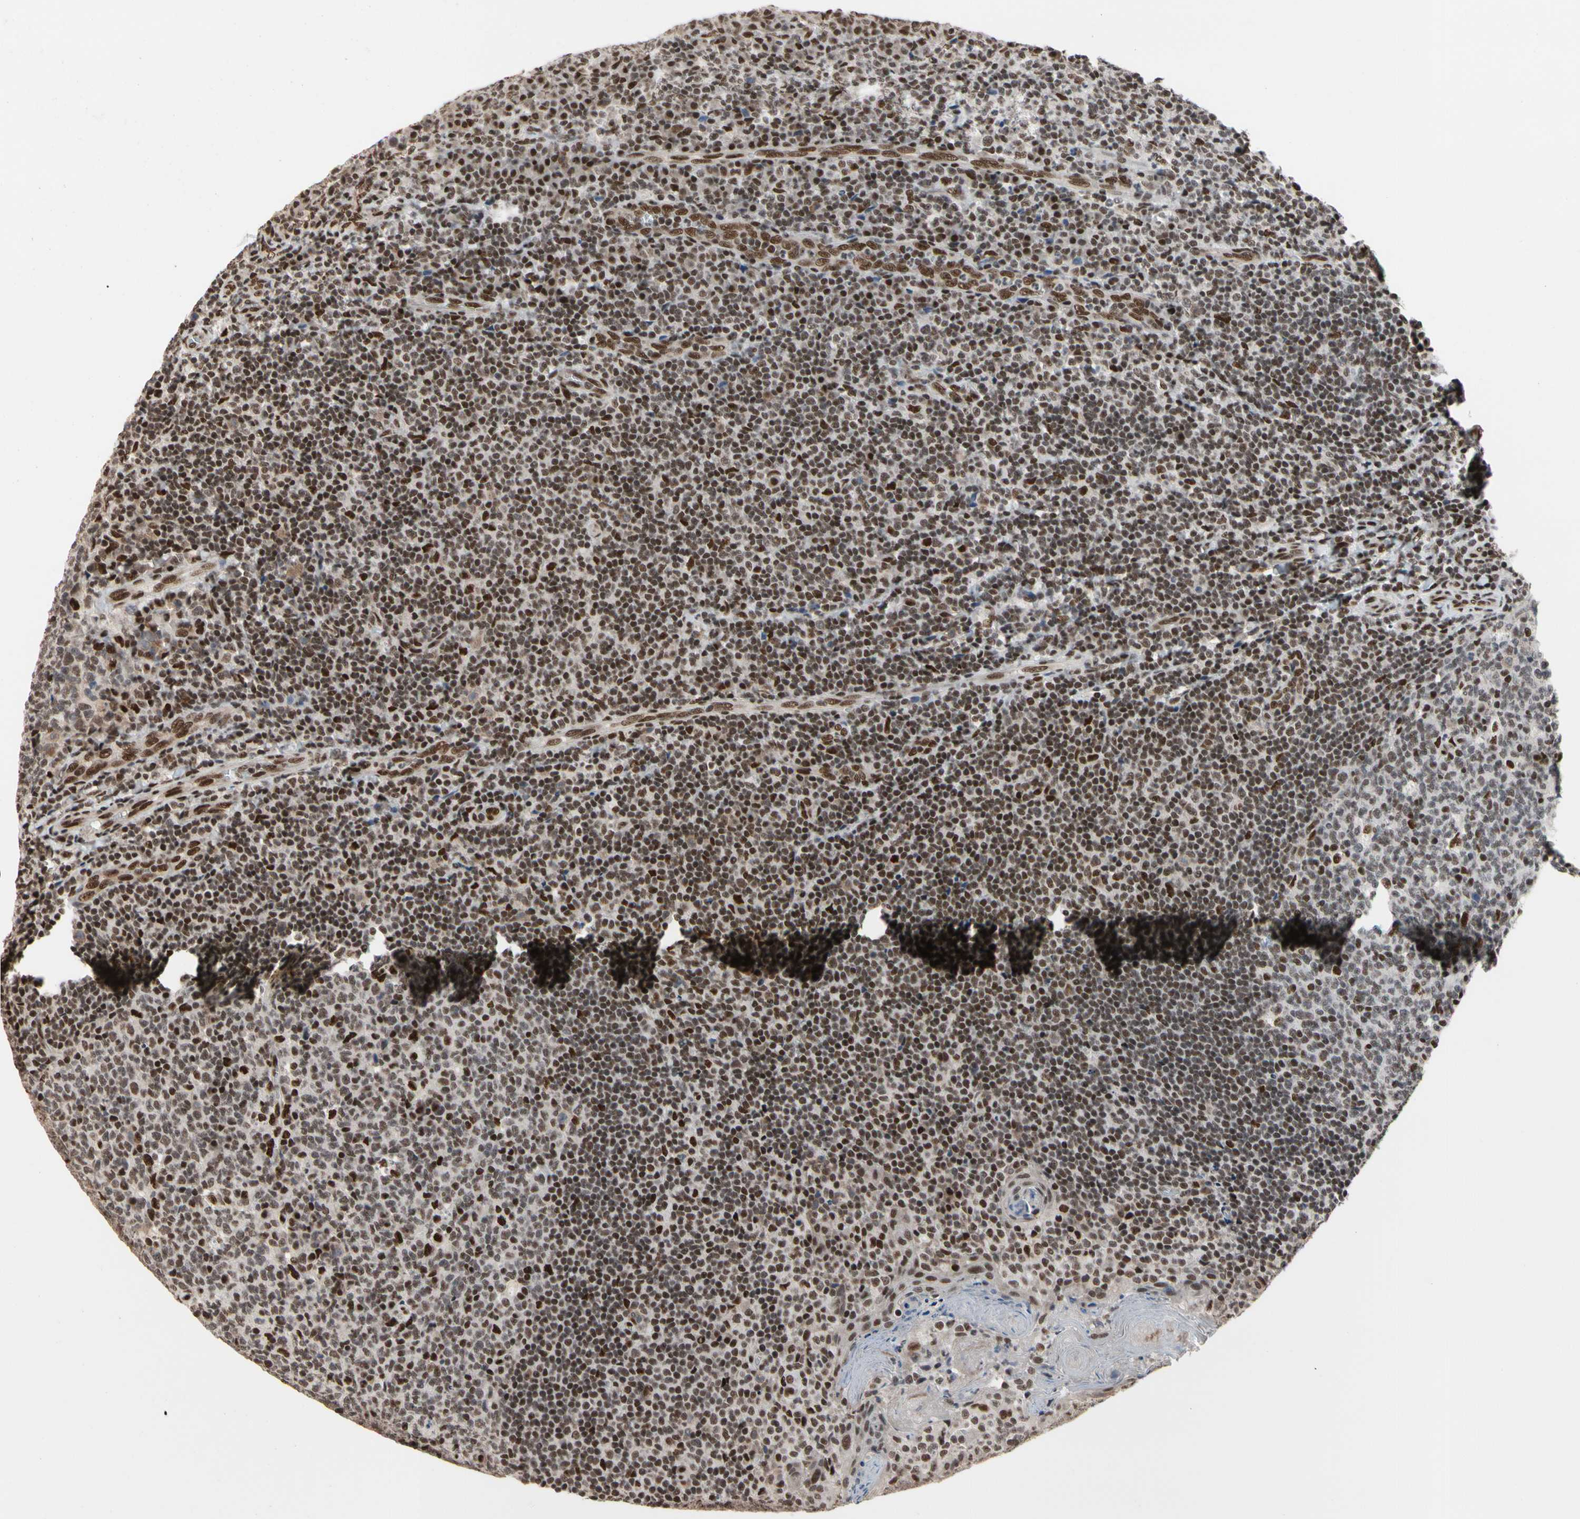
{"staining": {"intensity": "strong", "quantity": "<25%", "location": "nuclear"}, "tissue": "tonsil", "cell_type": "Germinal center cells", "image_type": "normal", "snomed": [{"axis": "morphology", "description": "Normal tissue, NOS"}, {"axis": "topography", "description": "Tonsil"}], "caption": "This histopathology image exhibits normal tonsil stained with IHC to label a protein in brown. The nuclear of germinal center cells show strong positivity for the protein. Nuclei are counter-stained blue.", "gene": "FAM98B", "patient": {"sex": "male", "age": 17}}